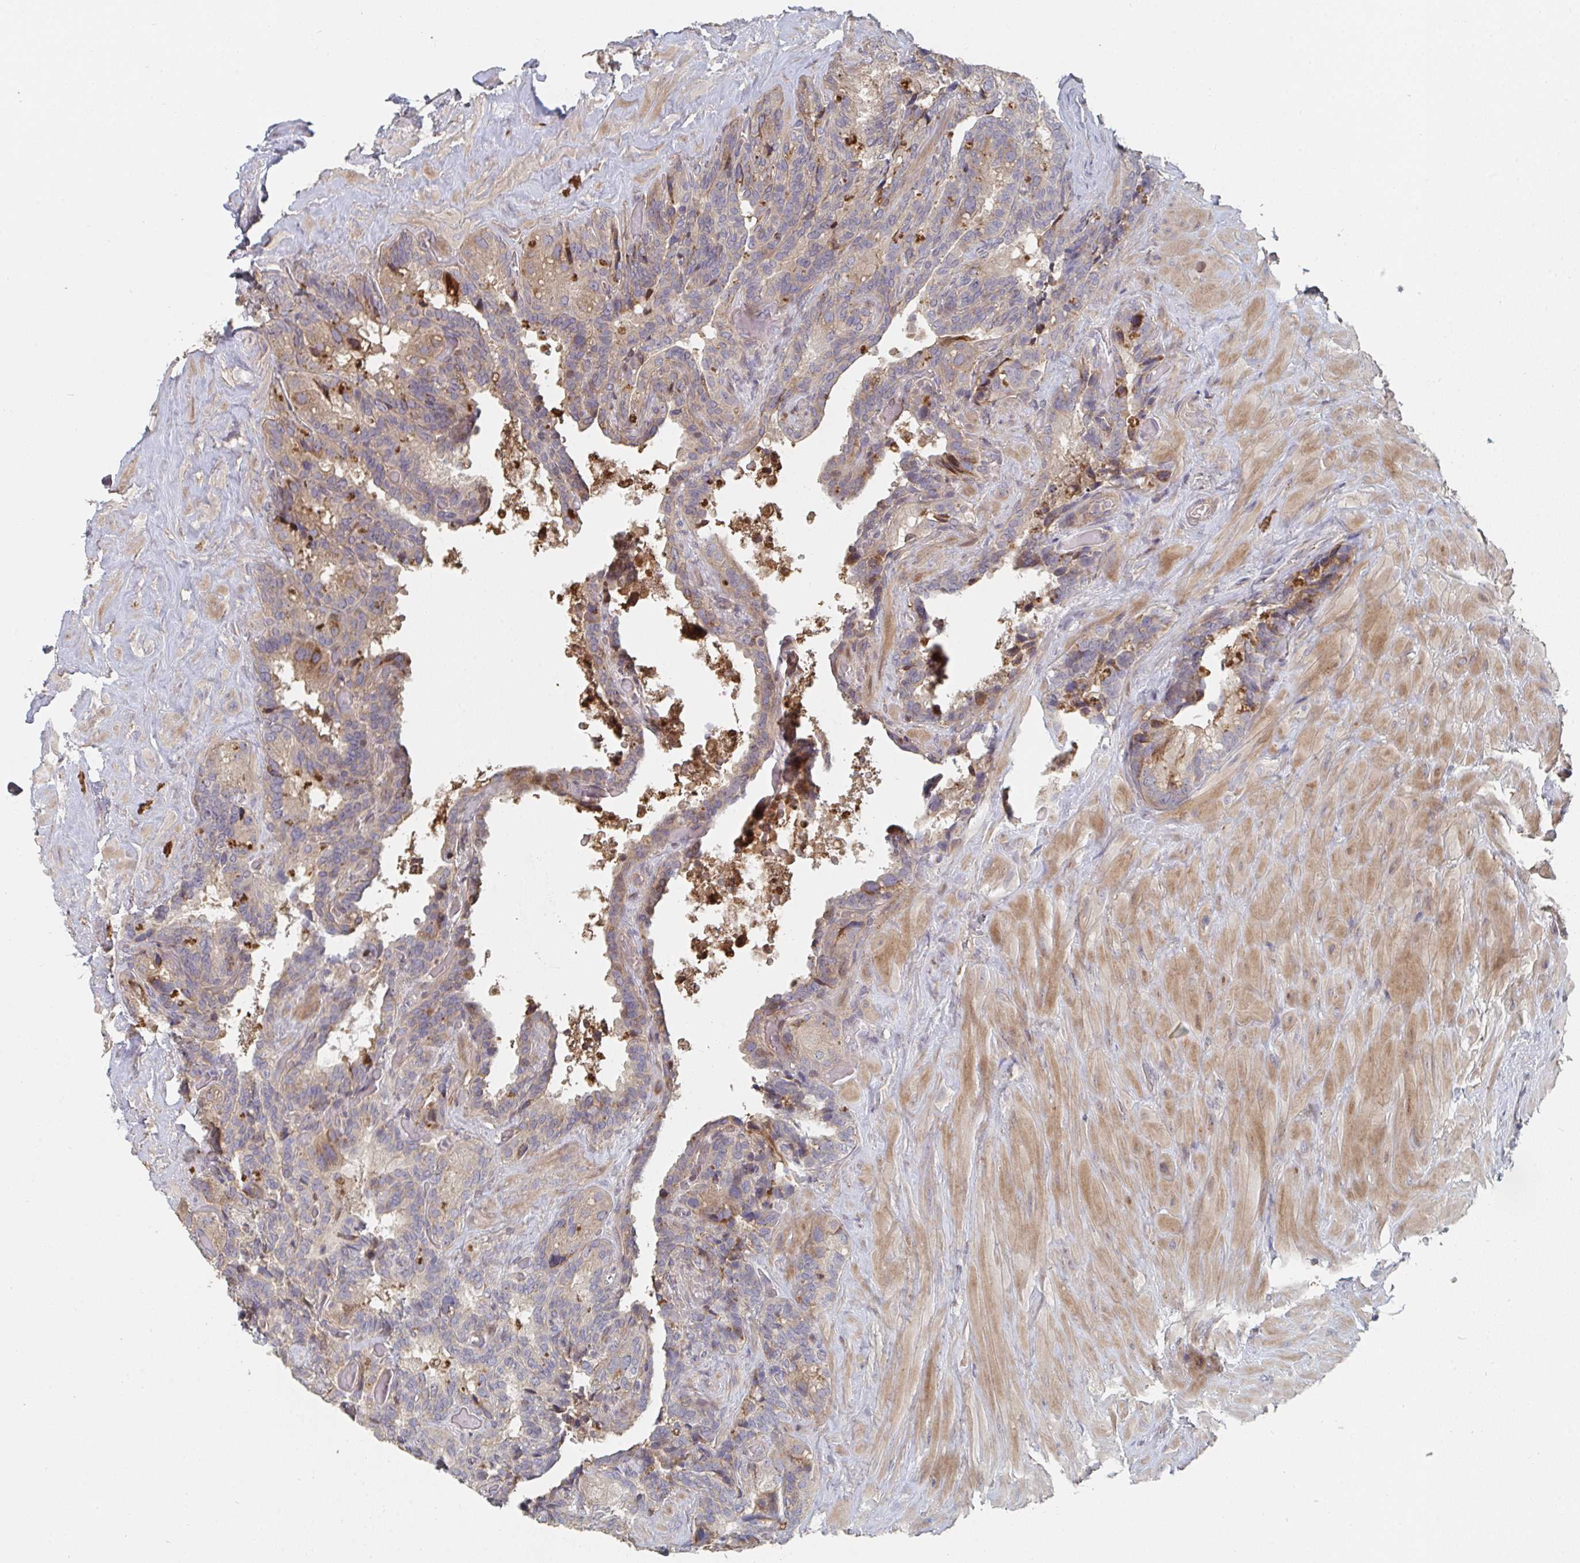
{"staining": {"intensity": "moderate", "quantity": "<25%", "location": "cytoplasmic/membranous"}, "tissue": "seminal vesicle", "cell_type": "Glandular cells", "image_type": "normal", "snomed": [{"axis": "morphology", "description": "Normal tissue, NOS"}, {"axis": "topography", "description": "Seminal veicle"}], "caption": "Moderate cytoplasmic/membranous positivity for a protein is present in about <25% of glandular cells of benign seminal vesicle using immunohistochemistry (IHC).", "gene": "PTEN", "patient": {"sex": "male", "age": 60}}